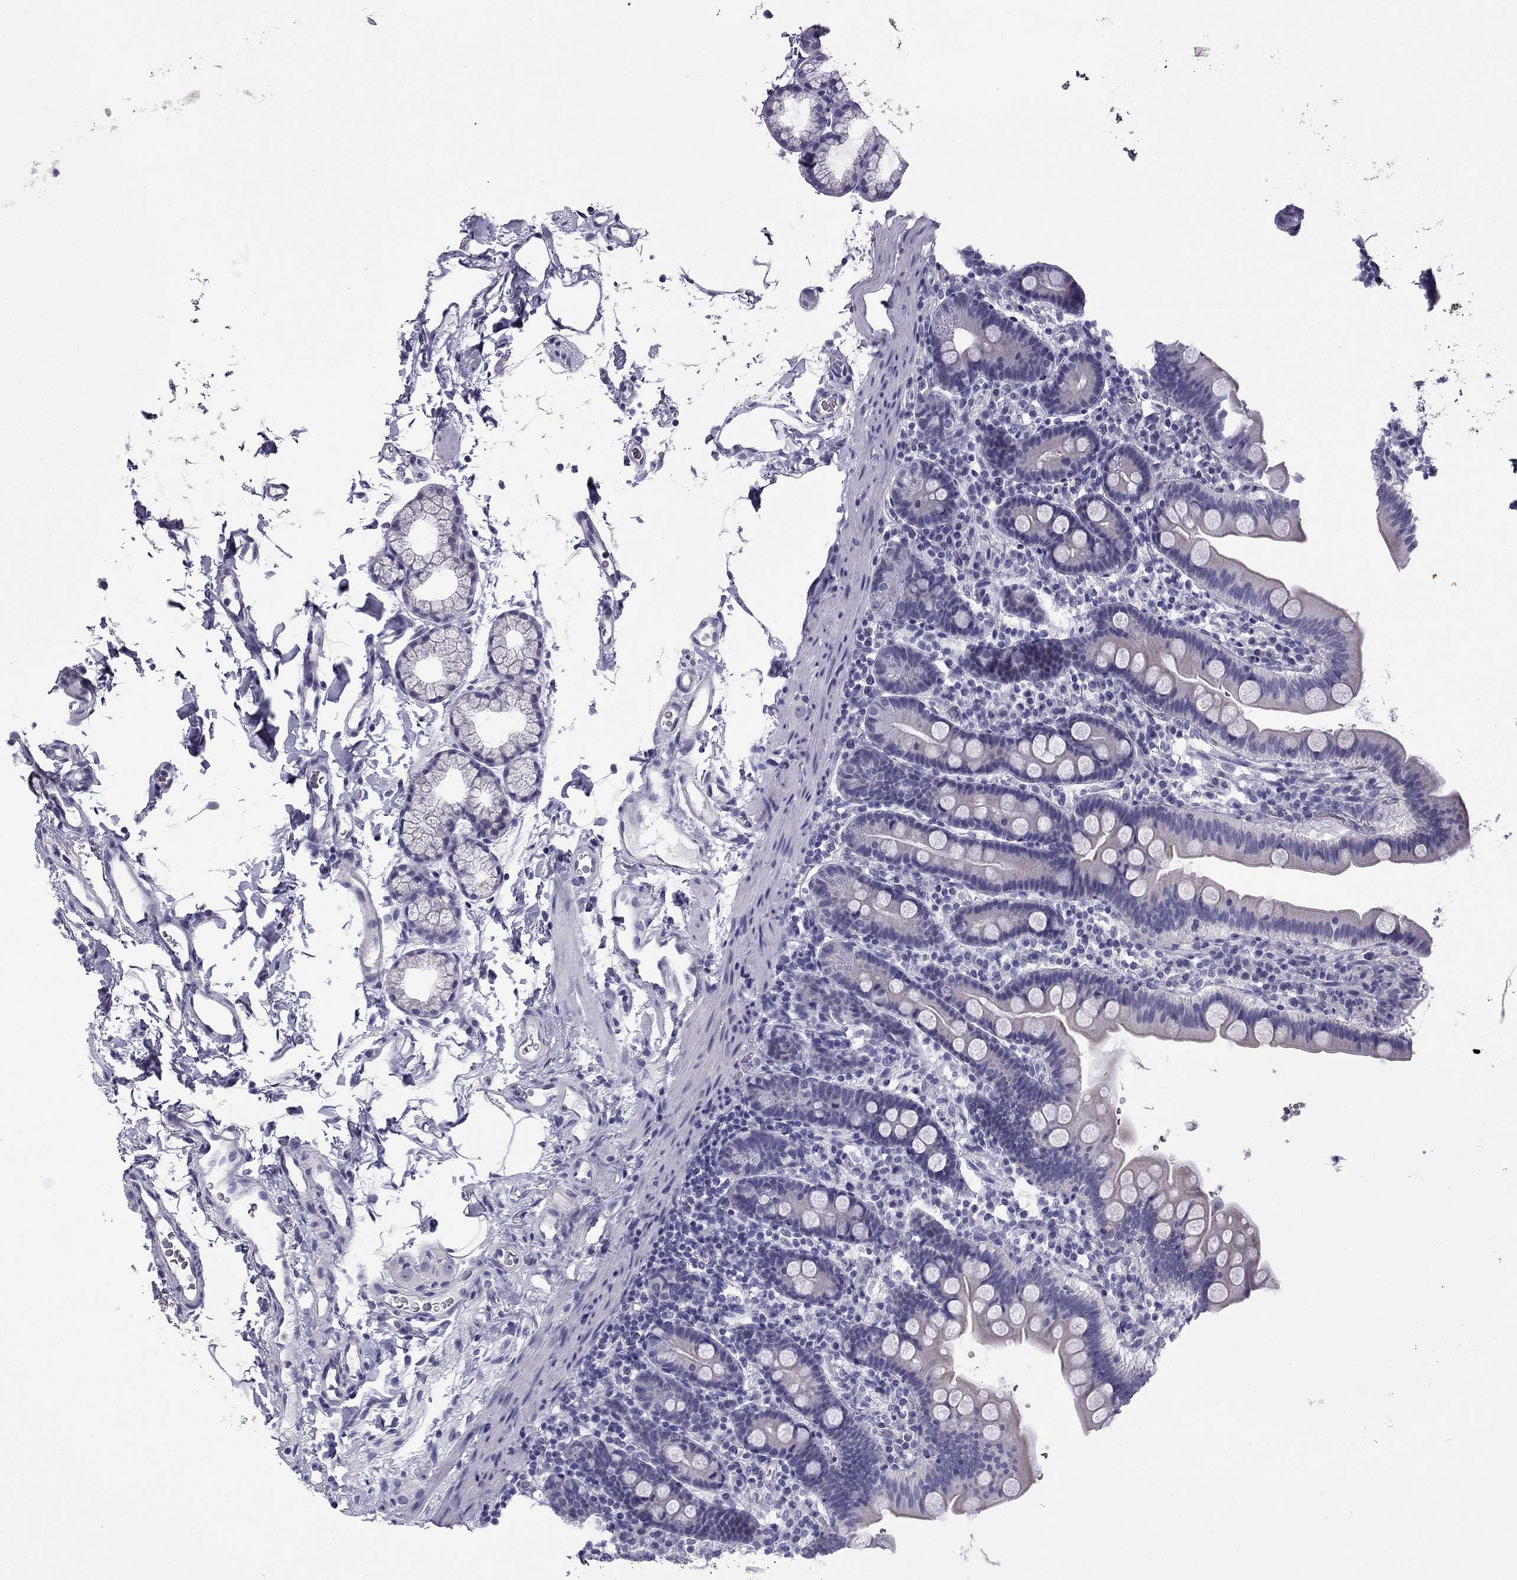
{"staining": {"intensity": "negative", "quantity": "none", "location": "none"}, "tissue": "duodenum", "cell_type": "Glandular cells", "image_type": "normal", "snomed": [{"axis": "morphology", "description": "Normal tissue, NOS"}, {"axis": "topography", "description": "Duodenum"}], "caption": "This is a image of immunohistochemistry staining of benign duodenum, which shows no staining in glandular cells.", "gene": "CFAP53", "patient": {"sex": "male", "age": 59}}